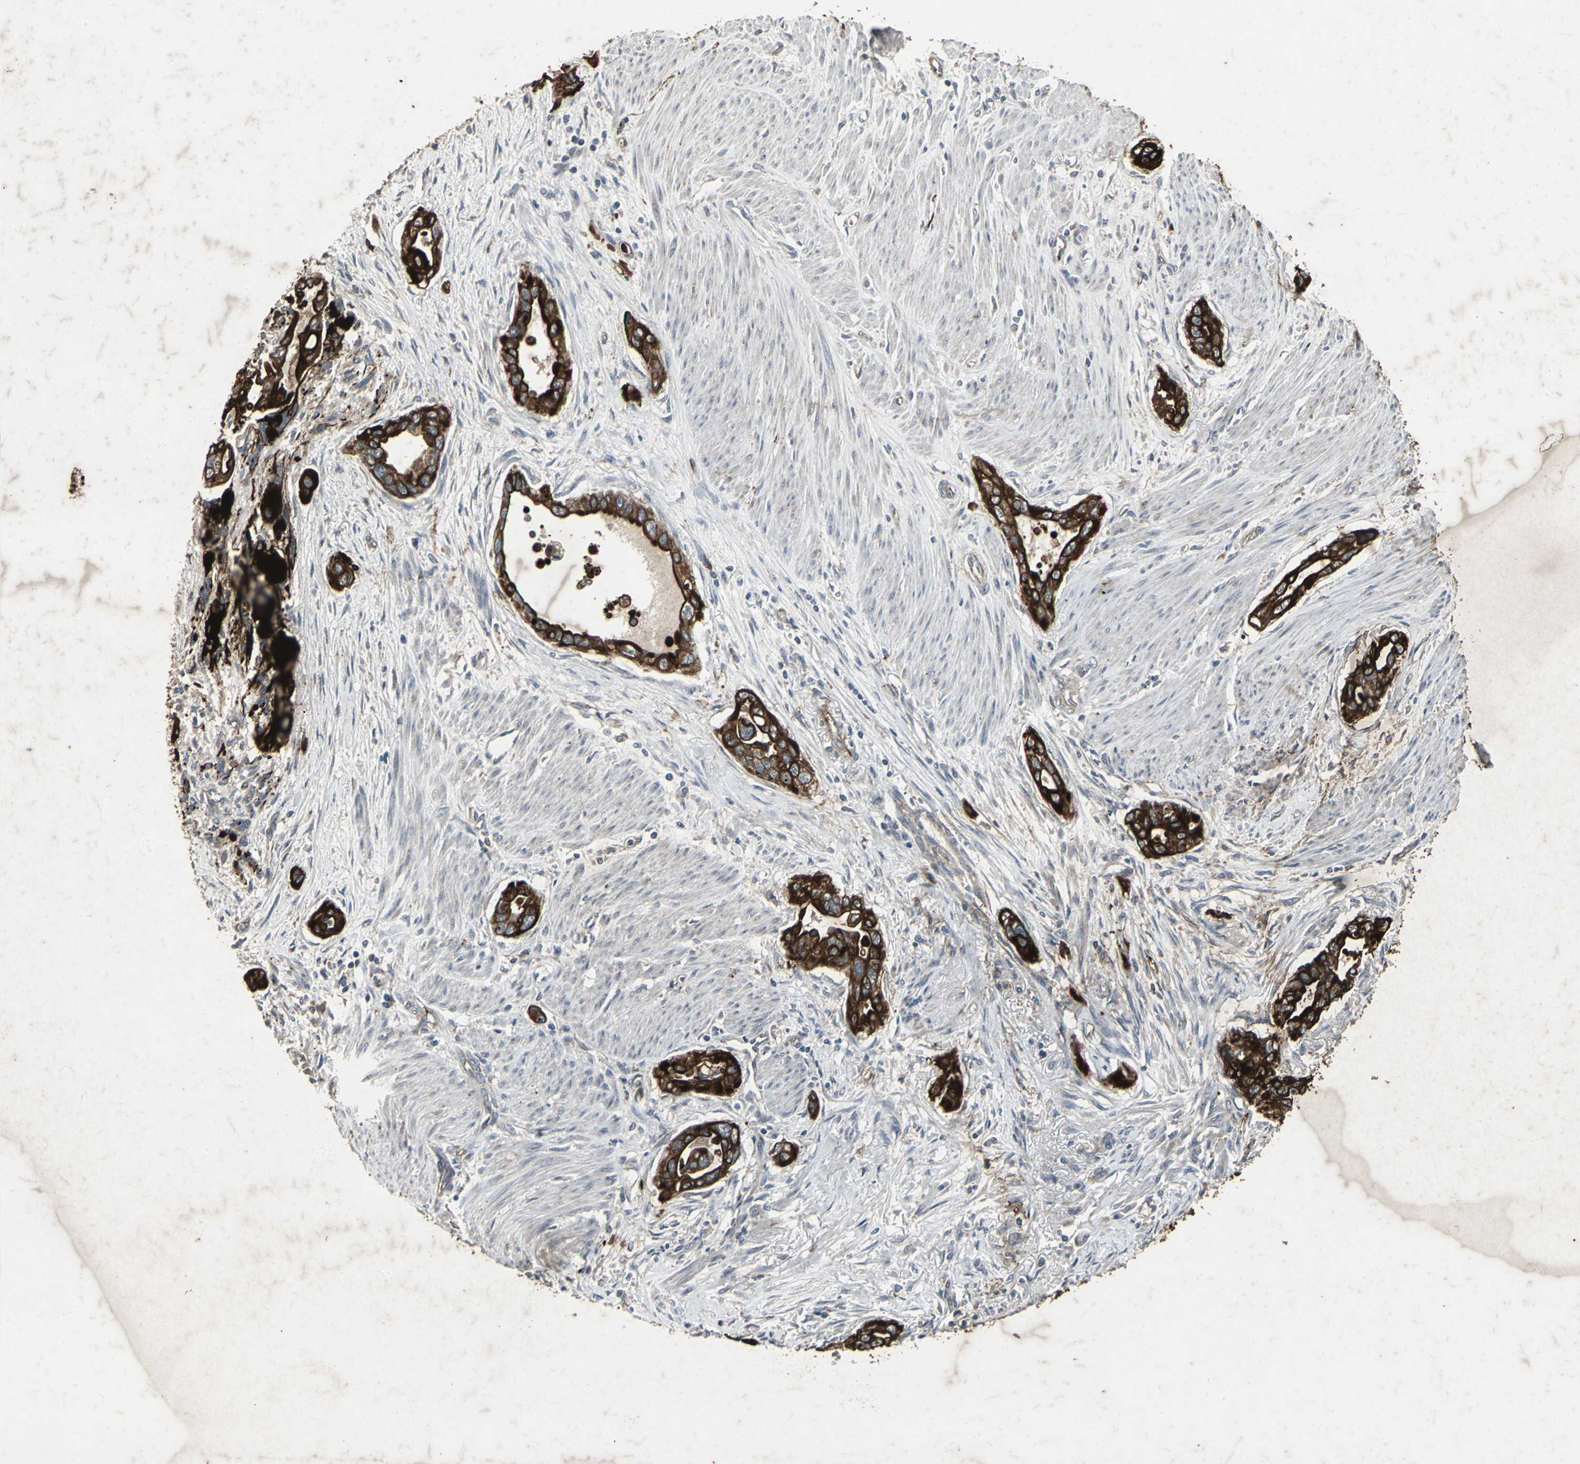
{"staining": {"intensity": "strong", "quantity": ">75%", "location": "cytoplasmic/membranous"}, "tissue": "pancreatic cancer", "cell_type": "Tumor cells", "image_type": "cancer", "snomed": [{"axis": "morphology", "description": "Adenocarcinoma, NOS"}, {"axis": "topography", "description": "Pancreas"}], "caption": "Pancreatic cancer was stained to show a protein in brown. There is high levels of strong cytoplasmic/membranous positivity in approximately >75% of tumor cells. (brown staining indicates protein expression, while blue staining denotes nuclei).", "gene": "CCR9", "patient": {"sex": "male", "age": 77}}